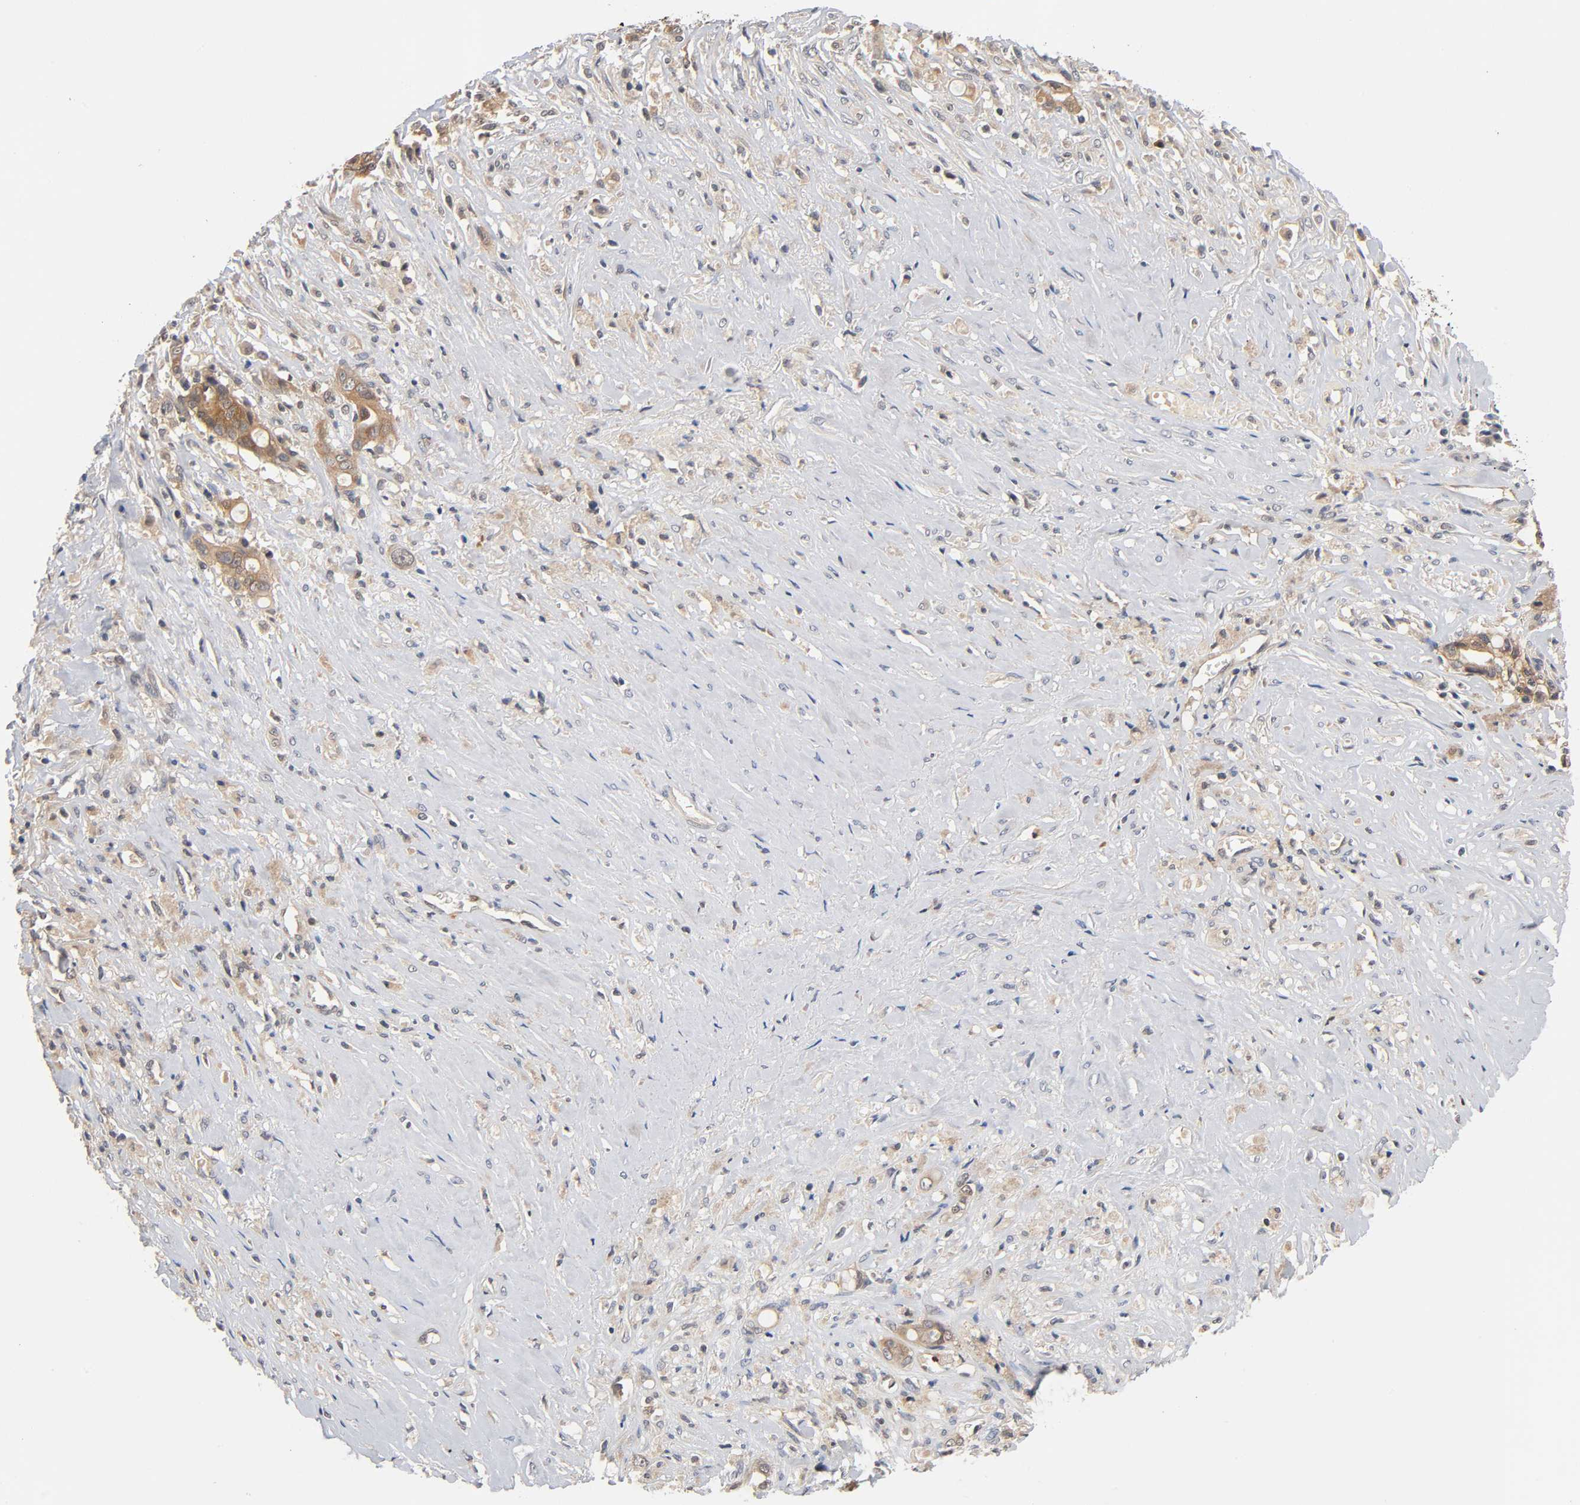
{"staining": {"intensity": "moderate", "quantity": ">75%", "location": "cytoplasmic/membranous"}, "tissue": "liver cancer", "cell_type": "Tumor cells", "image_type": "cancer", "snomed": [{"axis": "morphology", "description": "Cholangiocarcinoma"}, {"axis": "topography", "description": "Liver"}], "caption": "High-magnification brightfield microscopy of liver cancer (cholangiocarcinoma) stained with DAB (brown) and counterstained with hematoxylin (blue). tumor cells exhibit moderate cytoplasmic/membranous expression is appreciated in approximately>75% of cells.", "gene": "PRKAB1", "patient": {"sex": "female", "age": 70}}